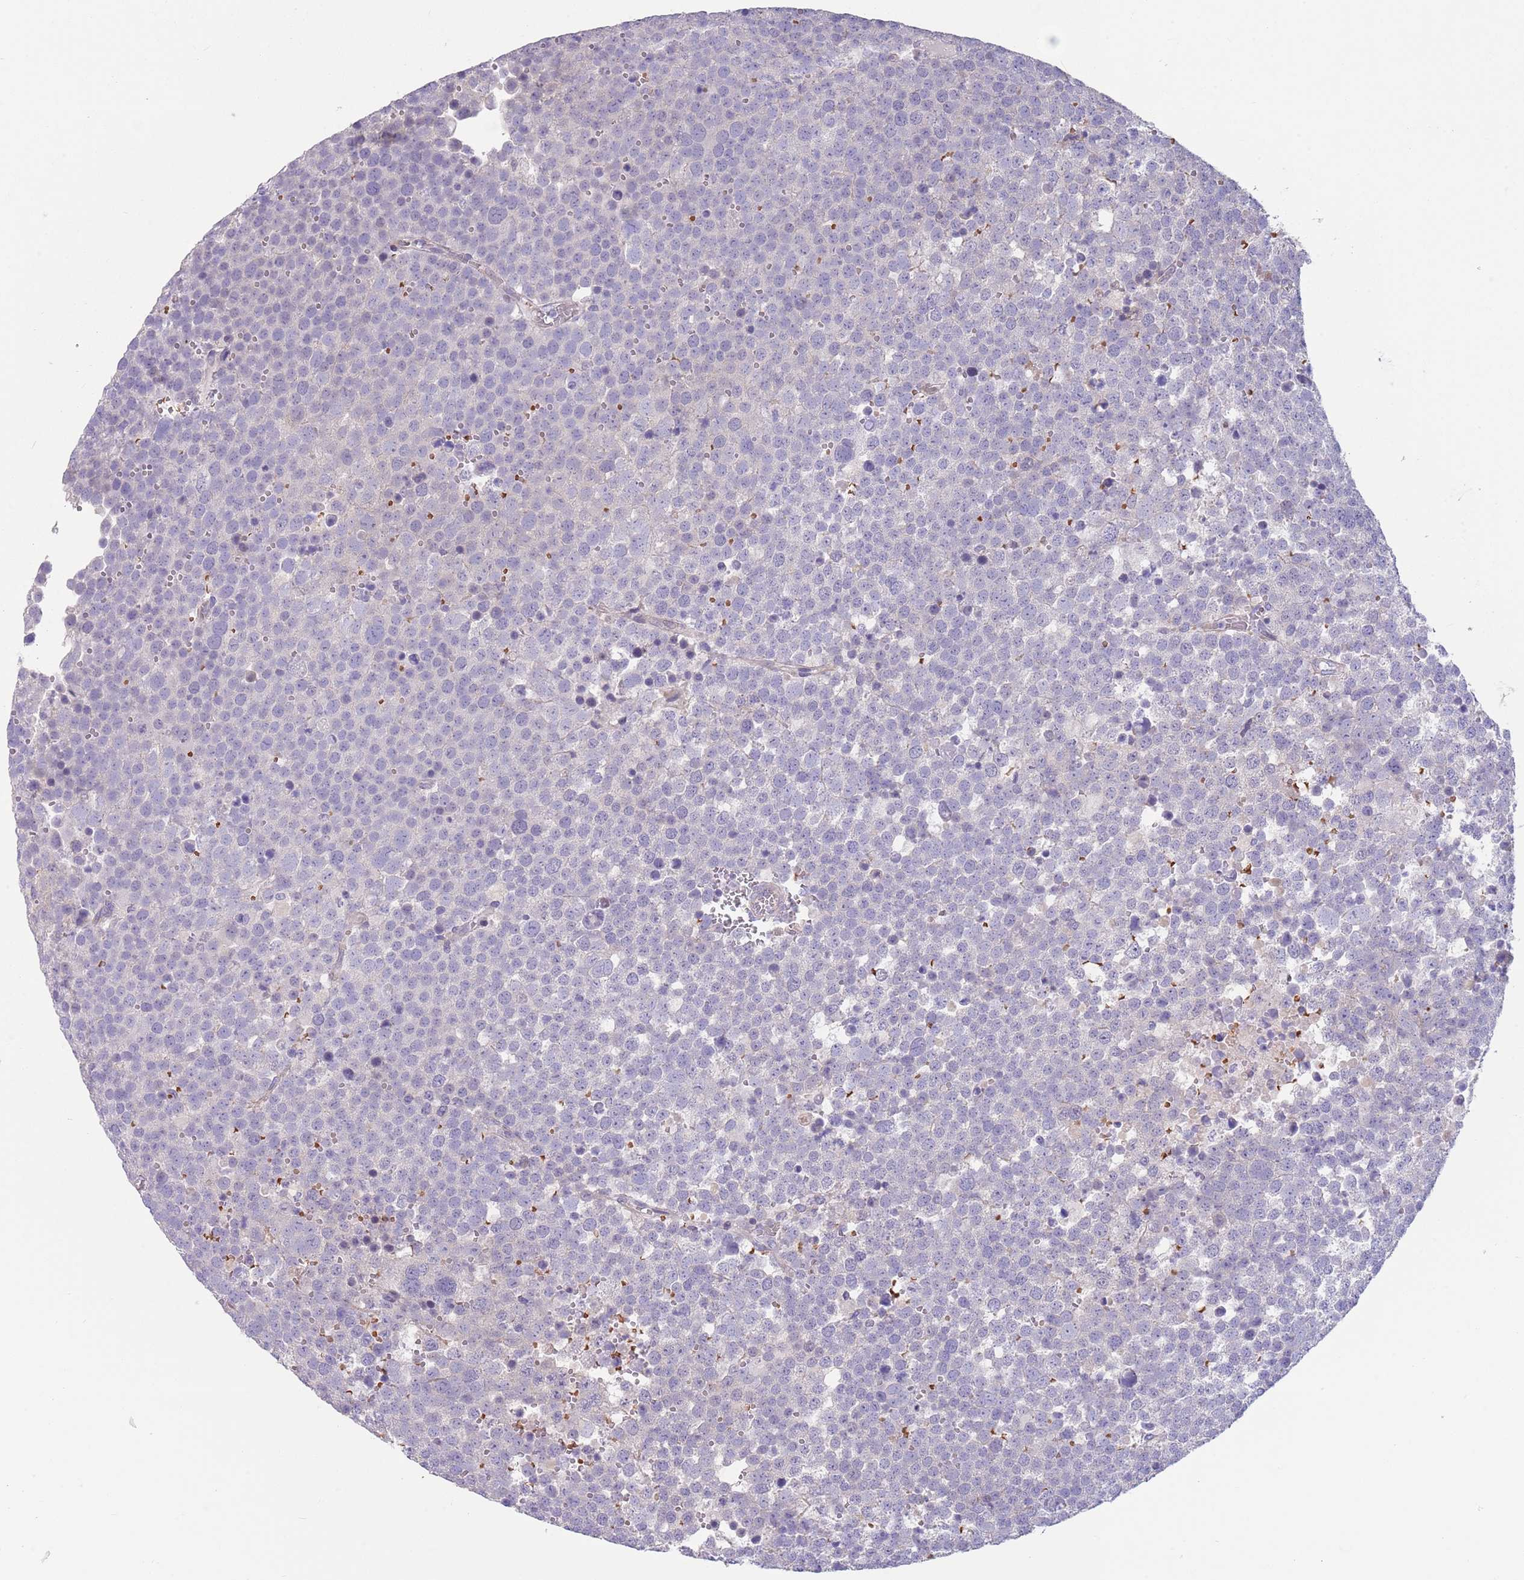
{"staining": {"intensity": "negative", "quantity": "none", "location": "none"}, "tissue": "testis cancer", "cell_type": "Tumor cells", "image_type": "cancer", "snomed": [{"axis": "morphology", "description": "Seminoma, NOS"}, {"axis": "topography", "description": "Testis"}], "caption": "High magnification brightfield microscopy of testis seminoma stained with DAB (brown) and counterstained with hematoxylin (blue): tumor cells show no significant positivity.", "gene": "ZNF14", "patient": {"sex": "male", "age": 71}}